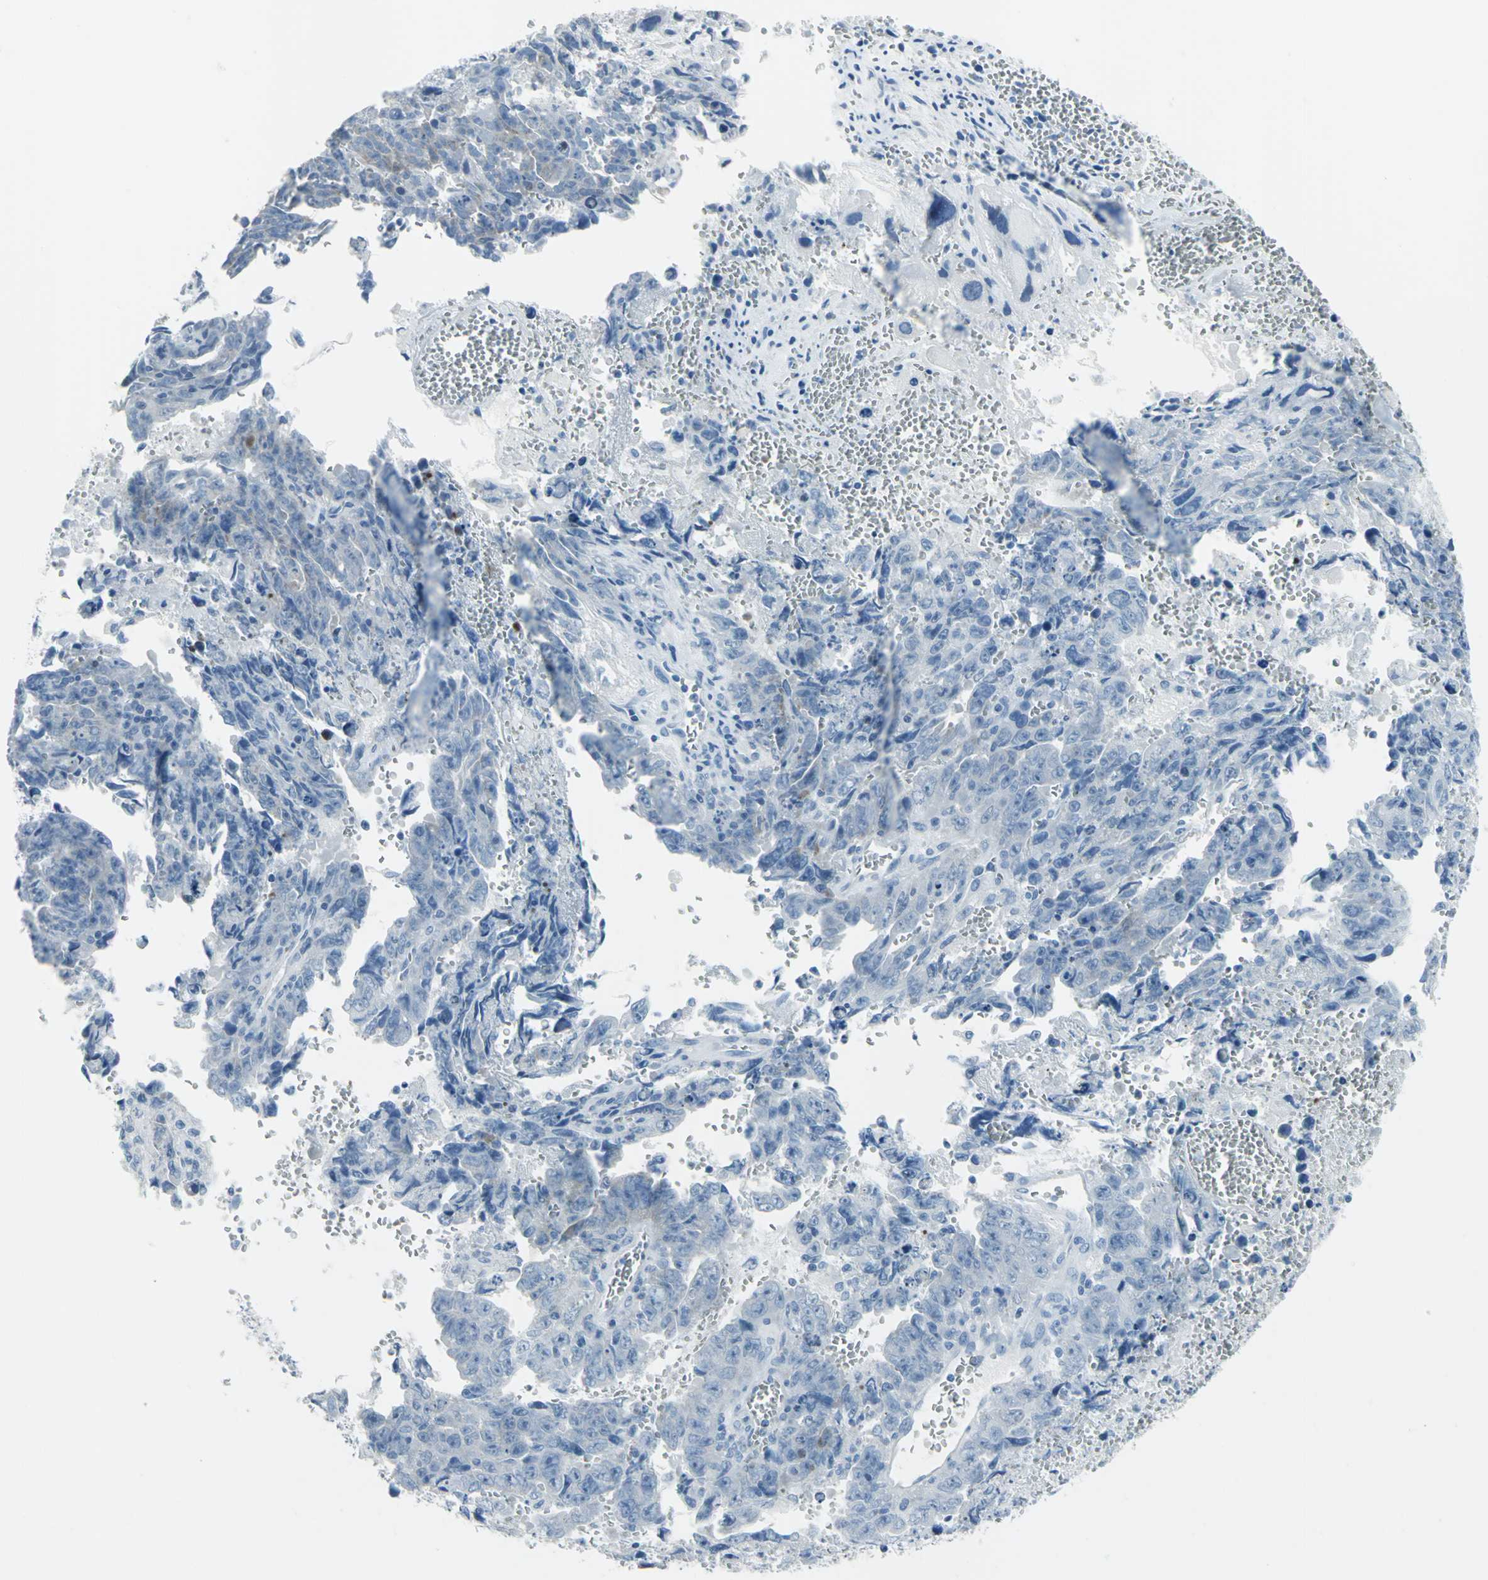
{"staining": {"intensity": "moderate", "quantity": "<25%", "location": "cytoplasmic/membranous"}, "tissue": "testis cancer", "cell_type": "Tumor cells", "image_type": "cancer", "snomed": [{"axis": "morphology", "description": "Carcinoma, Embryonal, NOS"}, {"axis": "topography", "description": "Testis"}], "caption": "Testis cancer (embryonal carcinoma) stained for a protein exhibits moderate cytoplasmic/membranous positivity in tumor cells. Nuclei are stained in blue.", "gene": "DNAI2", "patient": {"sex": "male", "age": 28}}